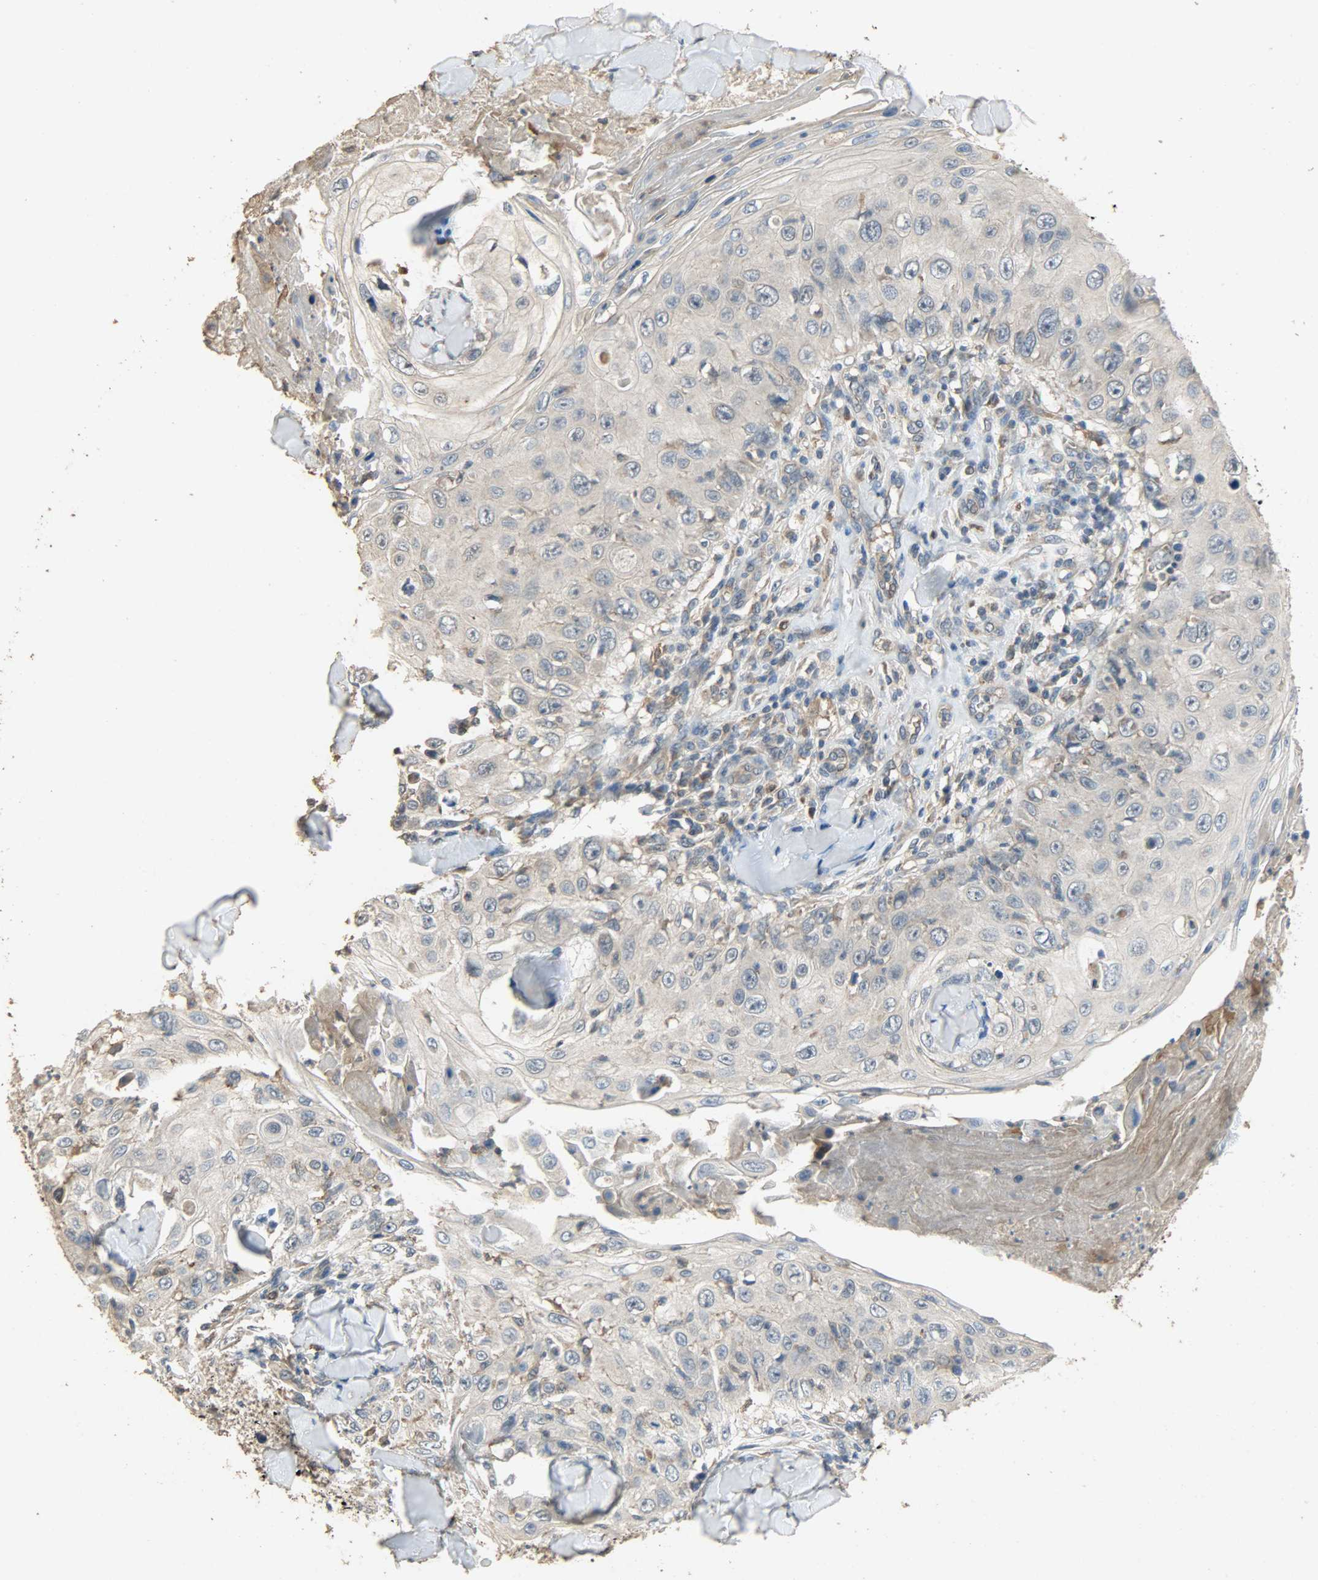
{"staining": {"intensity": "weak", "quantity": ">75%", "location": "cytoplasmic/membranous"}, "tissue": "skin cancer", "cell_type": "Tumor cells", "image_type": "cancer", "snomed": [{"axis": "morphology", "description": "Squamous cell carcinoma, NOS"}, {"axis": "topography", "description": "Skin"}], "caption": "High-magnification brightfield microscopy of skin squamous cell carcinoma stained with DAB (brown) and counterstained with hematoxylin (blue). tumor cells exhibit weak cytoplasmic/membranous expression is appreciated in approximately>75% of cells.", "gene": "CDKN2C", "patient": {"sex": "male", "age": 86}}